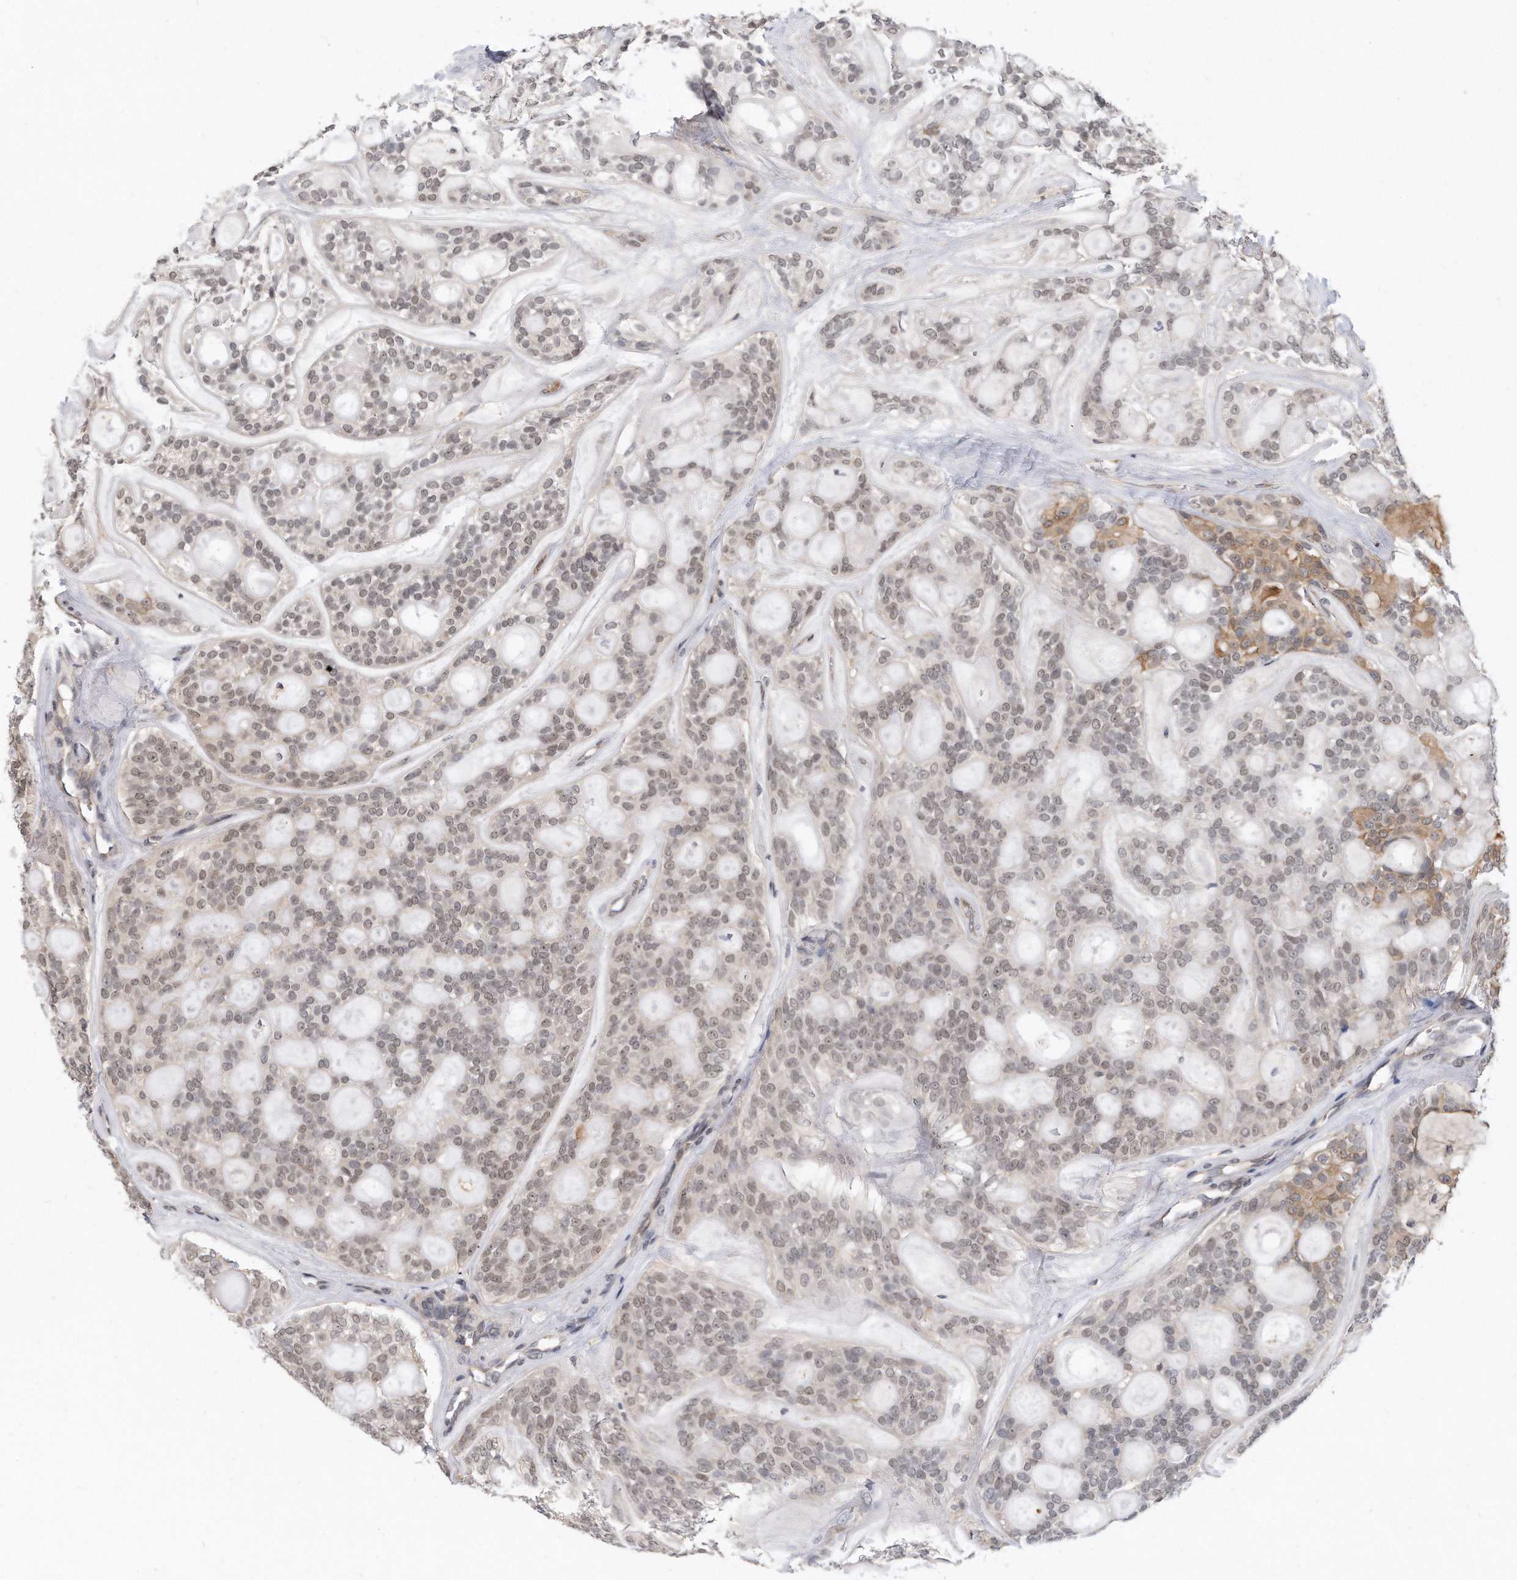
{"staining": {"intensity": "moderate", "quantity": "<25%", "location": "cytoplasmic/membranous,nuclear"}, "tissue": "head and neck cancer", "cell_type": "Tumor cells", "image_type": "cancer", "snomed": [{"axis": "morphology", "description": "Adenocarcinoma, NOS"}, {"axis": "topography", "description": "Head-Neck"}], "caption": "There is low levels of moderate cytoplasmic/membranous and nuclear staining in tumor cells of head and neck adenocarcinoma, as demonstrated by immunohistochemical staining (brown color).", "gene": "TCP1", "patient": {"sex": "male", "age": 66}}